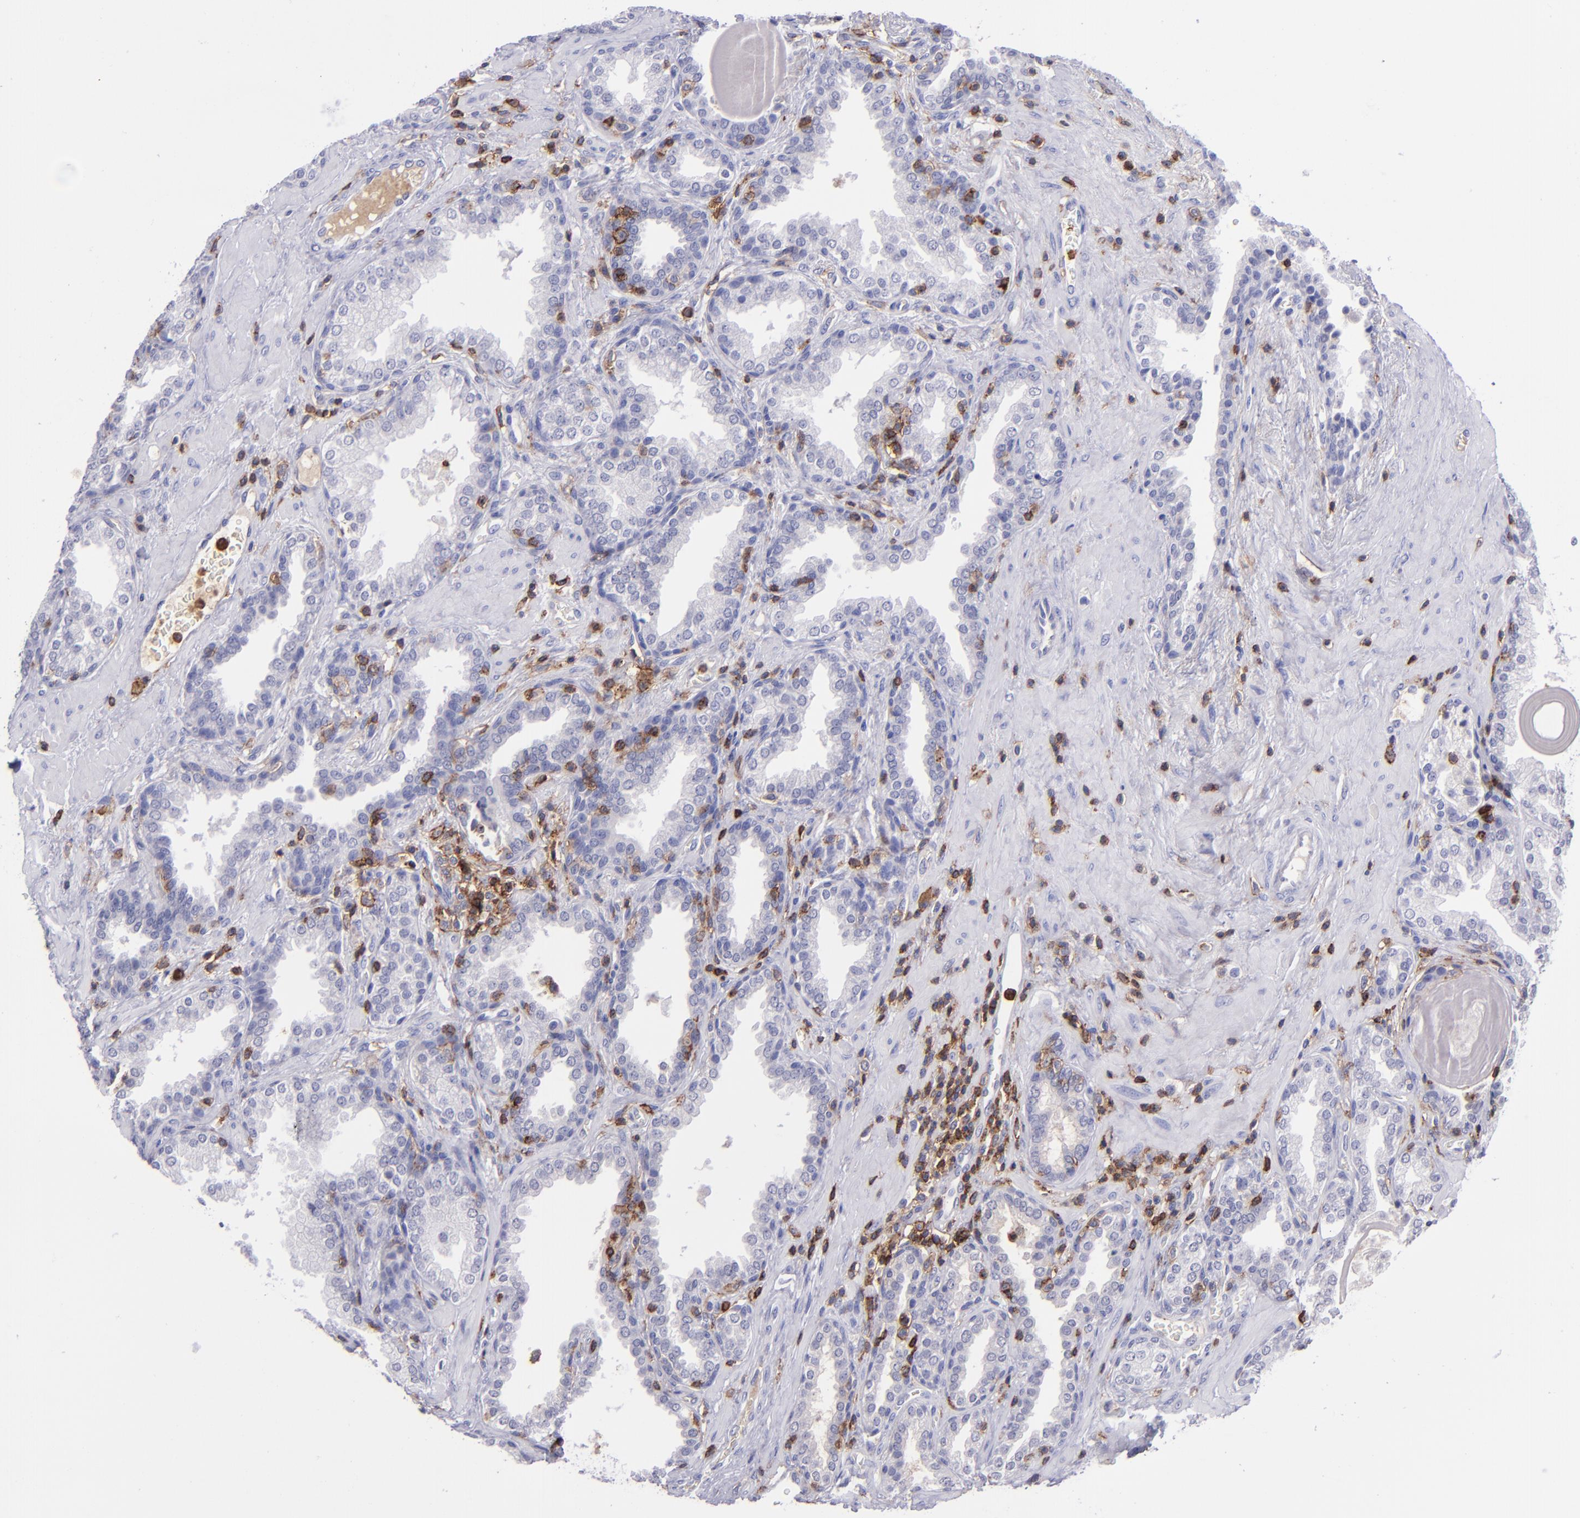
{"staining": {"intensity": "negative", "quantity": "none", "location": "none"}, "tissue": "prostate", "cell_type": "Glandular cells", "image_type": "normal", "snomed": [{"axis": "morphology", "description": "Normal tissue, NOS"}, {"axis": "topography", "description": "Prostate"}], "caption": "This micrograph is of normal prostate stained with immunohistochemistry to label a protein in brown with the nuclei are counter-stained blue. There is no staining in glandular cells.", "gene": "ICAM3", "patient": {"sex": "male", "age": 51}}